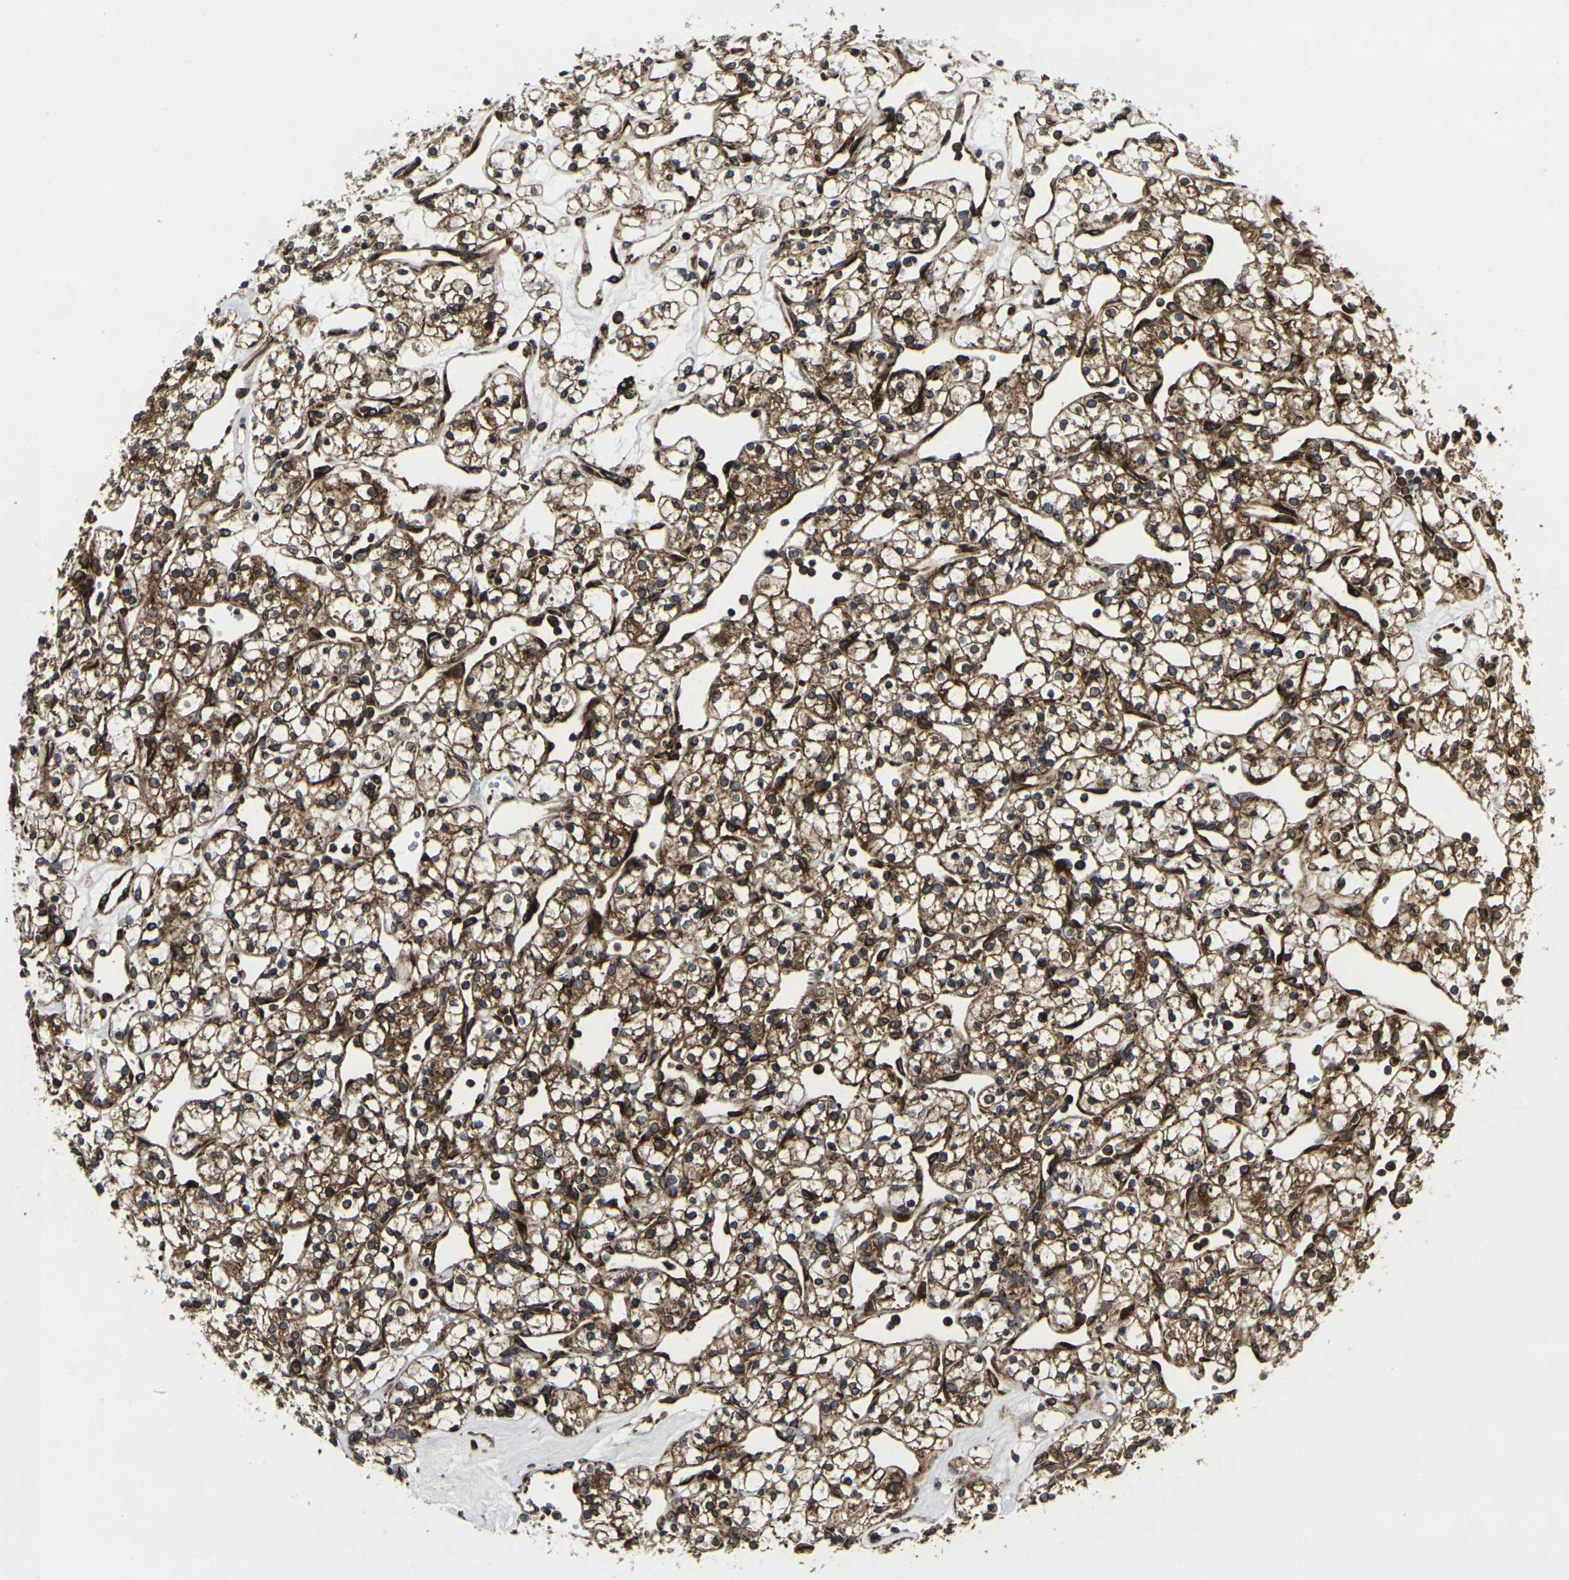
{"staining": {"intensity": "strong", "quantity": ">75%", "location": "cytoplasmic/membranous"}, "tissue": "renal cancer", "cell_type": "Tumor cells", "image_type": "cancer", "snomed": [{"axis": "morphology", "description": "Adenocarcinoma, NOS"}, {"axis": "topography", "description": "Kidney"}], "caption": "Protein analysis of adenocarcinoma (renal) tissue reveals strong cytoplasmic/membranous expression in about >75% of tumor cells. (Stains: DAB (3,3'-diaminobenzidine) in brown, nuclei in blue, Microscopy: brightfield microscopy at high magnification).", "gene": "MARCHF2", "patient": {"sex": "female", "age": 60}}